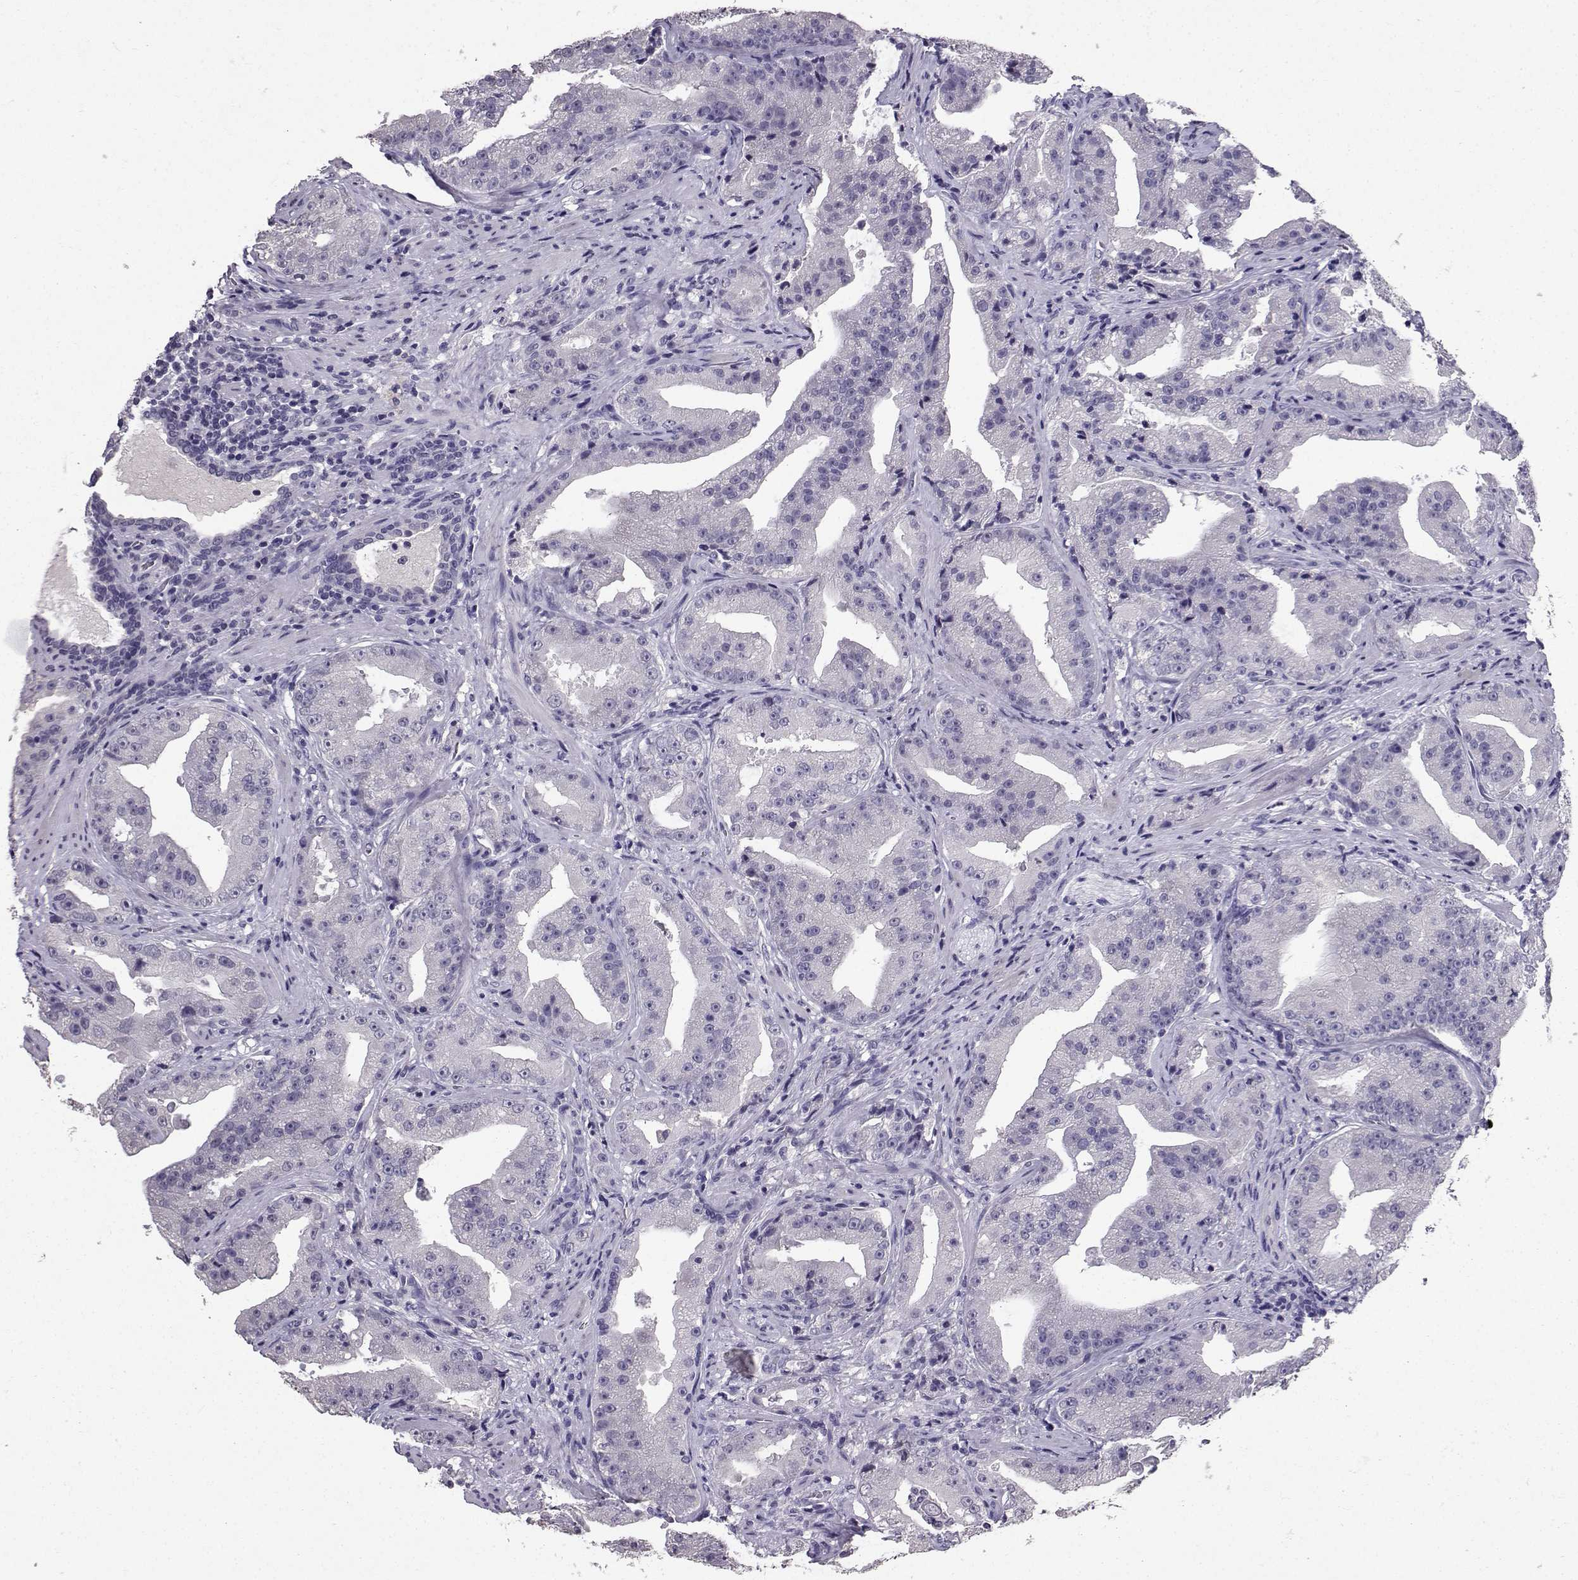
{"staining": {"intensity": "negative", "quantity": "none", "location": "none"}, "tissue": "prostate cancer", "cell_type": "Tumor cells", "image_type": "cancer", "snomed": [{"axis": "morphology", "description": "Adenocarcinoma, Low grade"}, {"axis": "topography", "description": "Prostate"}], "caption": "Histopathology image shows no significant protein positivity in tumor cells of prostate cancer (low-grade adenocarcinoma).", "gene": "SPAG11B", "patient": {"sex": "male", "age": 62}}